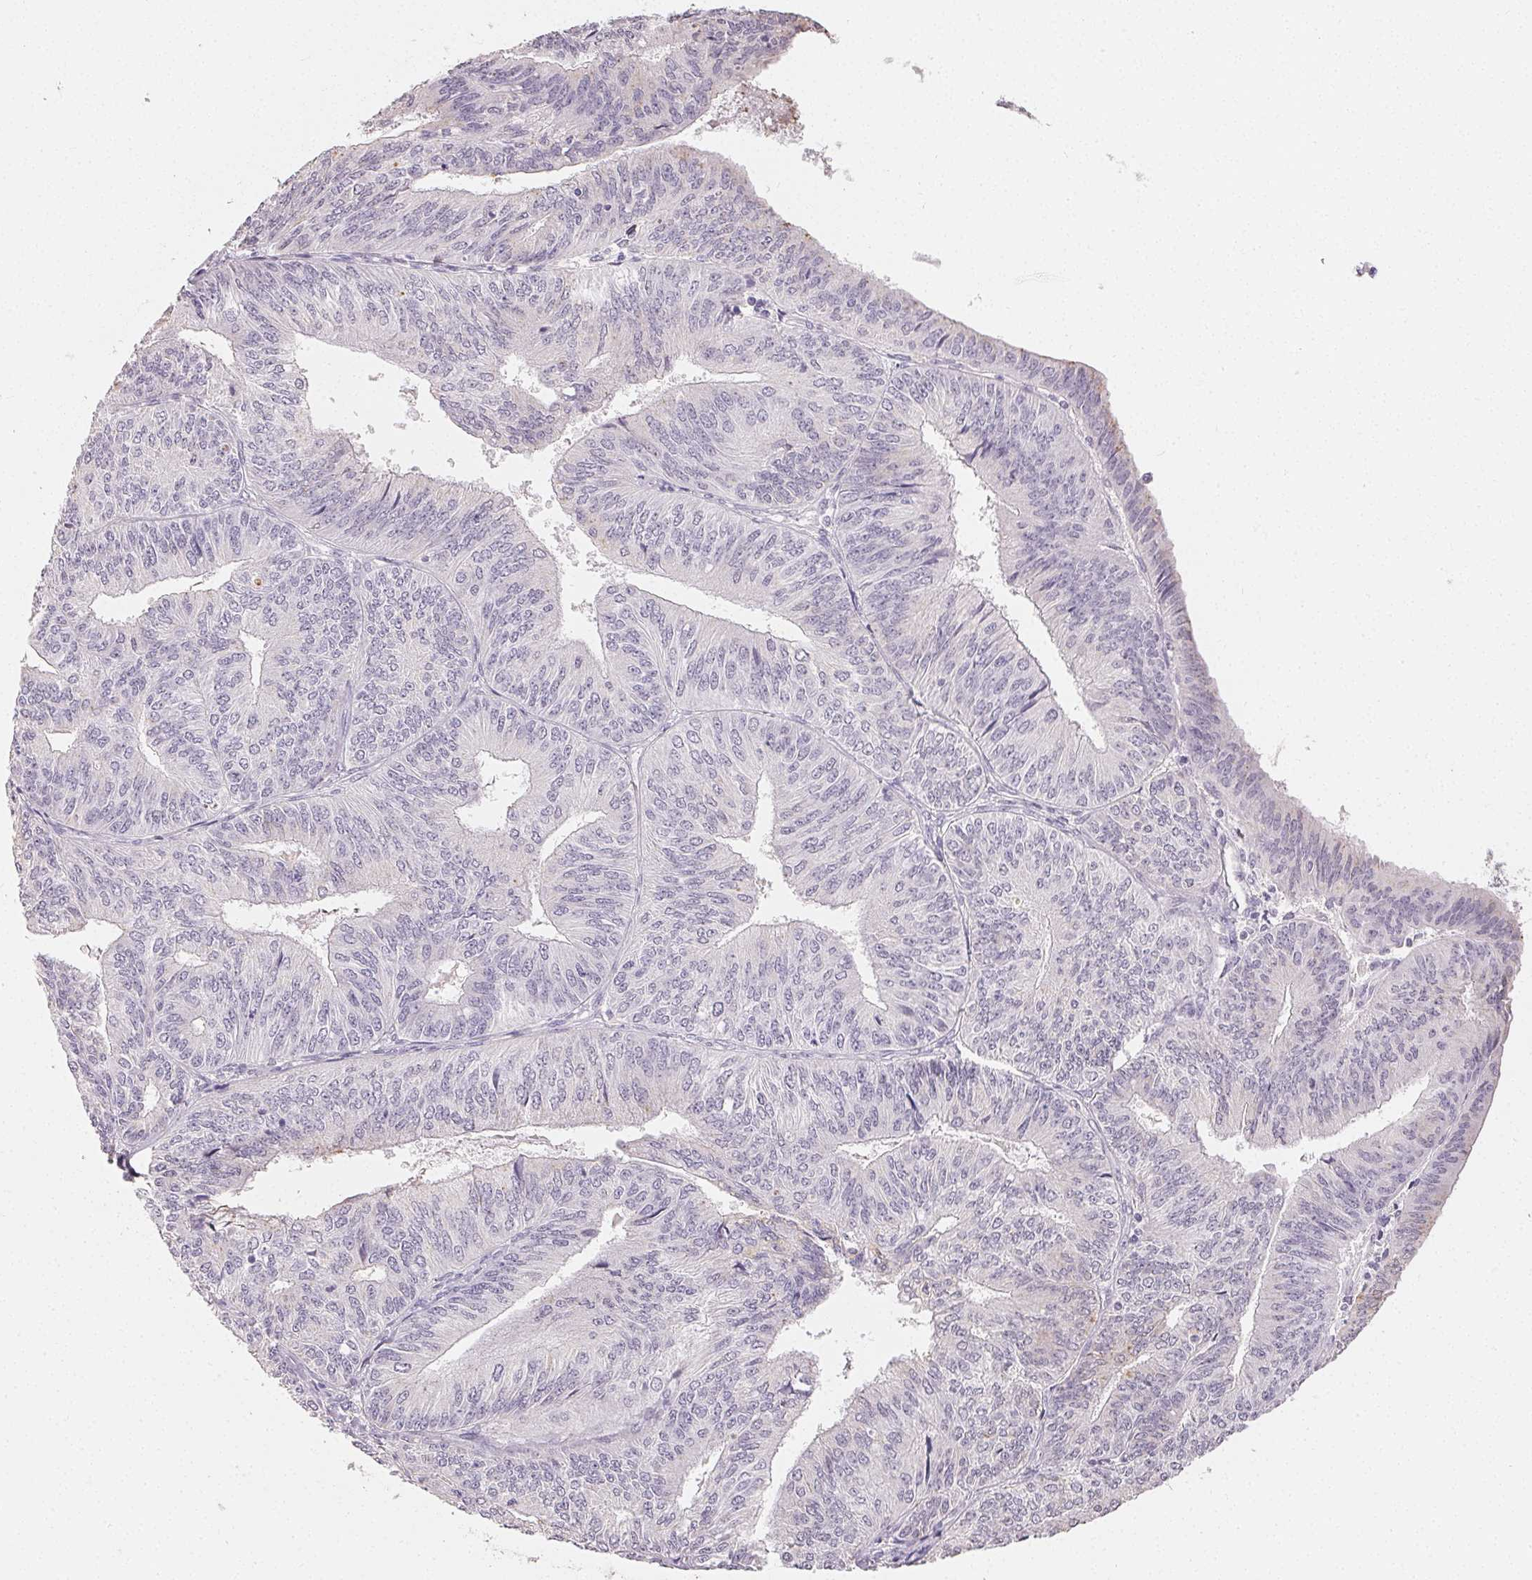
{"staining": {"intensity": "negative", "quantity": "none", "location": "none"}, "tissue": "endometrial cancer", "cell_type": "Tumor cells", "image_type": "cancer", "snomed": [{"axis": "morphology", "description": "Adenocarcinoma, NOS"}, {"axis": "topography", "description": "Endometrium"}], "caption": "The histopathology image reveals no staining of tumor cells in endometrial cancer (adenocarcinoma). The staining is performed using DAB (3,3'-diaminobenzidine) brown chromogen with nuclei counter-stained in using hematoxylin.", "gene": "TMEM174", "patient": {"sex": "female", "age": 58}}